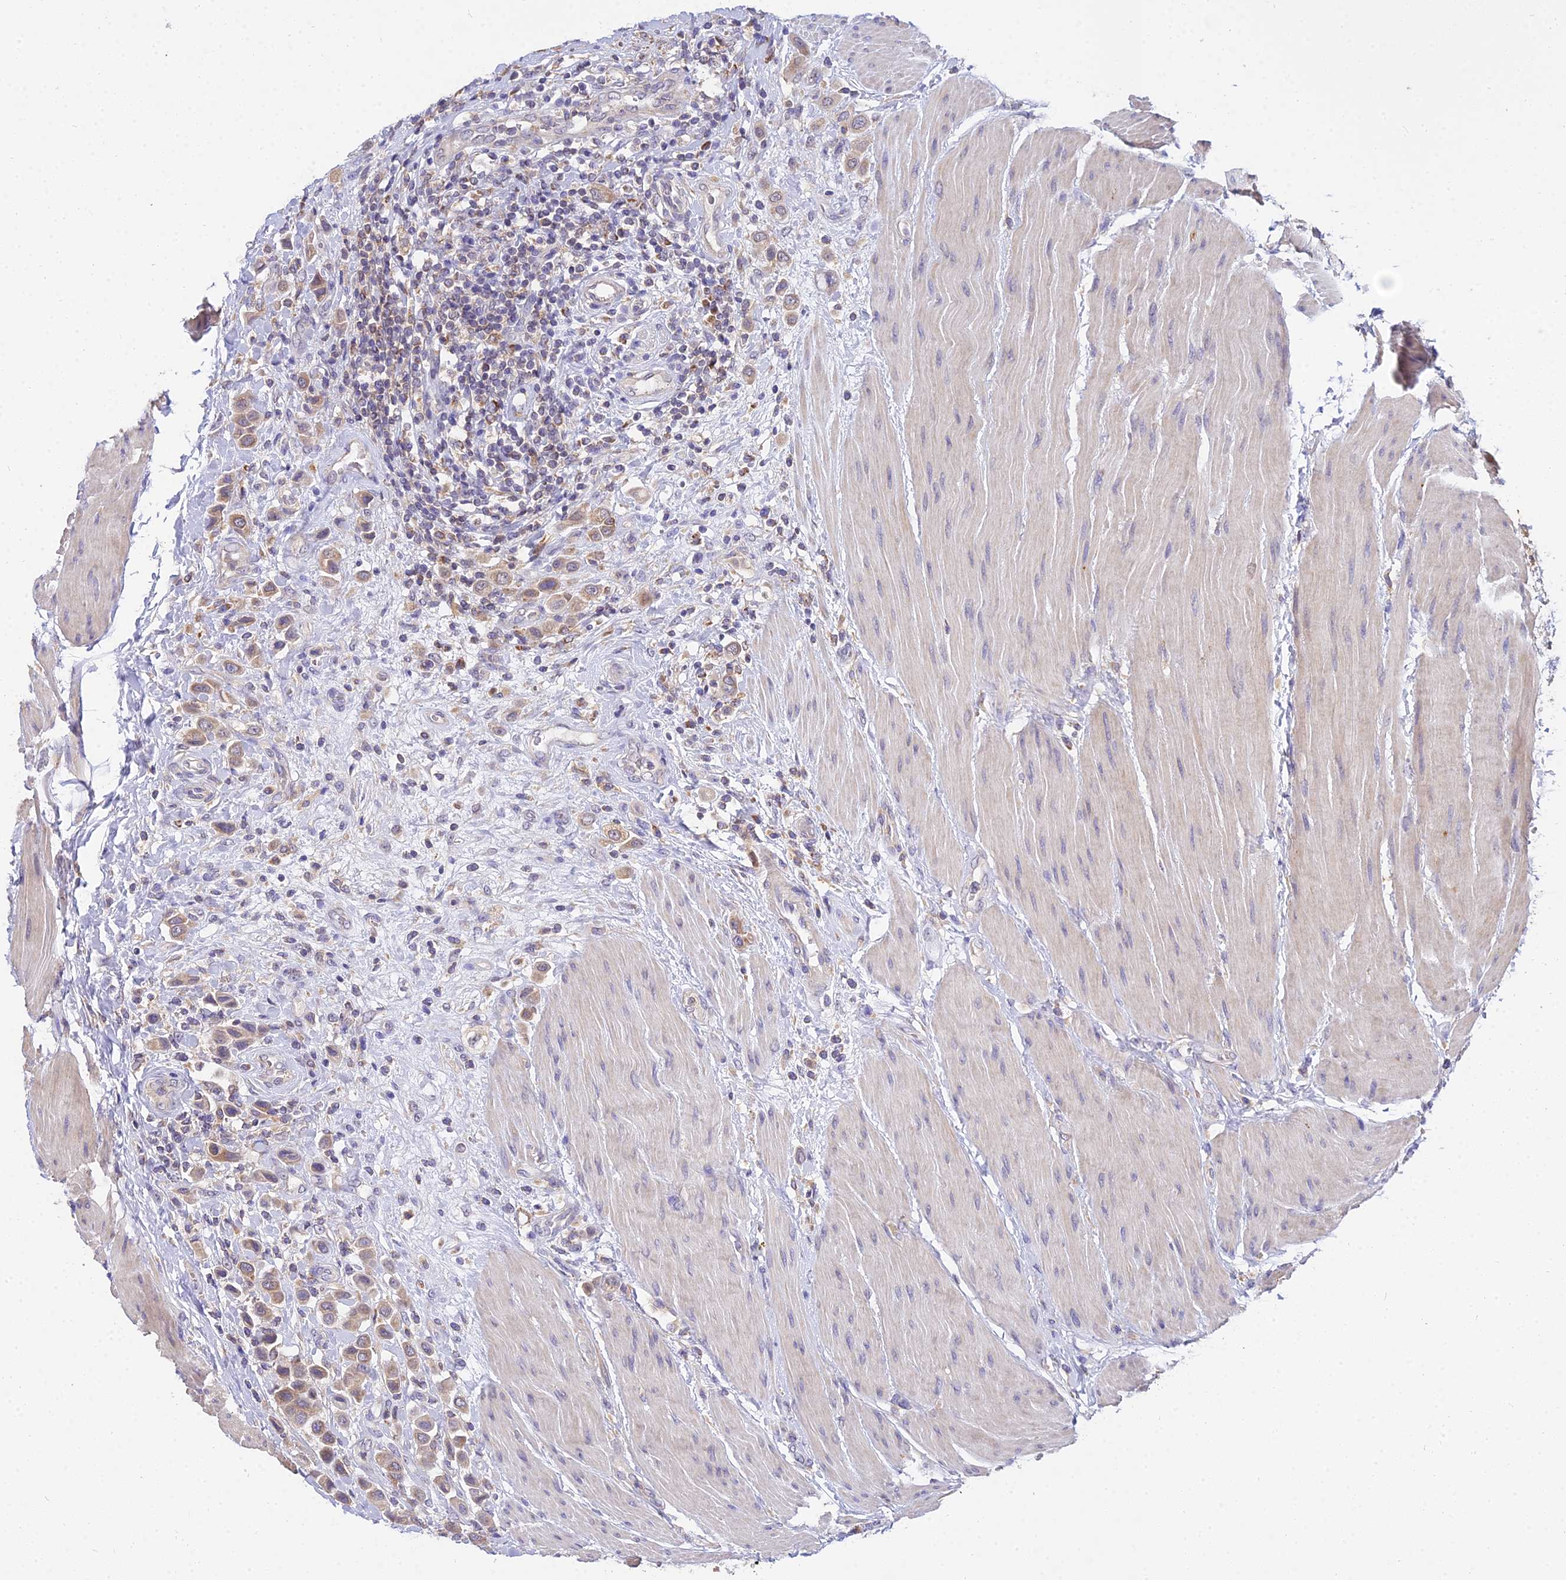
{"staining": {"intensity": "moderate", "quantity": ">75%", "location": "cytoplasmic/membranous"}, "tissue": "urothelial cancer", "cell_type": "Tumor cells", "image_type": "cancer", "snomed": [{"axis": "morphology", "description": "Urothelial carcinoma, High grade"}, {"axis": "topography", "description": "Urinary bladder"}], "caption": "Urothelial cancer stained with a brown dye shows moderate cytoplasmic/membranous positive staining in about >75% of tumor cells.", "gene": "ARL8B", "patient": {"sex": "male", "age": 50}}